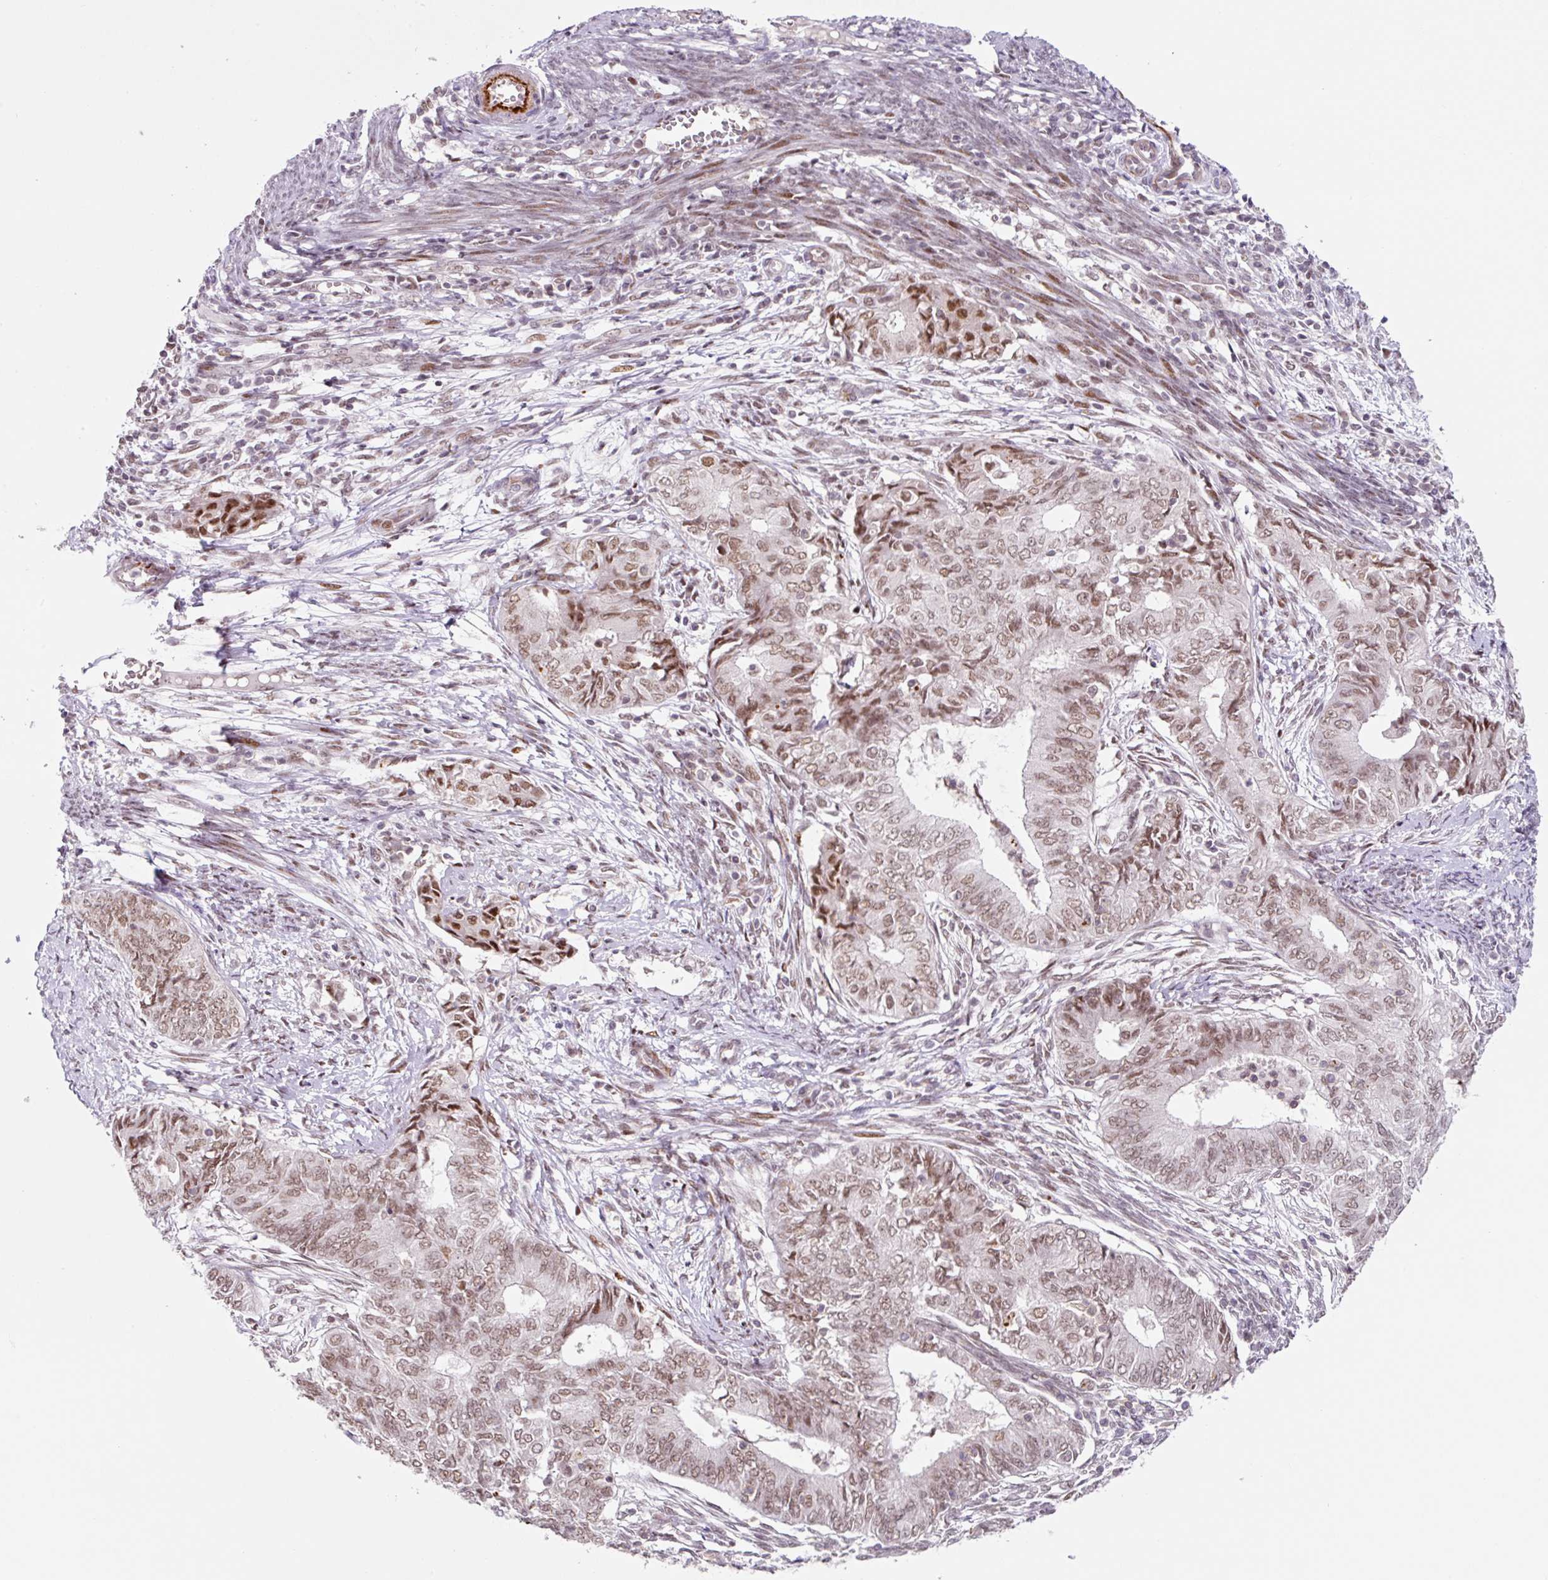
{"staining": {"intensity": "moderate", "quantity": ">75%", "location": "nuclear"}, "tissue": "endometrial cancer", "cell_type": "Tumor cells", "image_type": "cancer", "snomed": [{"axis": "morphology", "description": "Adenocarcinoma, NOS"}, {"axis": "topography", "description": "Endometrium"}], "caption": "The histopathology image demonstrates a brown stain indicating the presence of a protein in the nuclear of tumor cells in endometrial cancer. Immunohistochemistry (ihc) stains the protein of interest in brown and the nuclei are stained blue.", "gene": "CCNL2", "patient": {"sex": "female", "age": 62}}